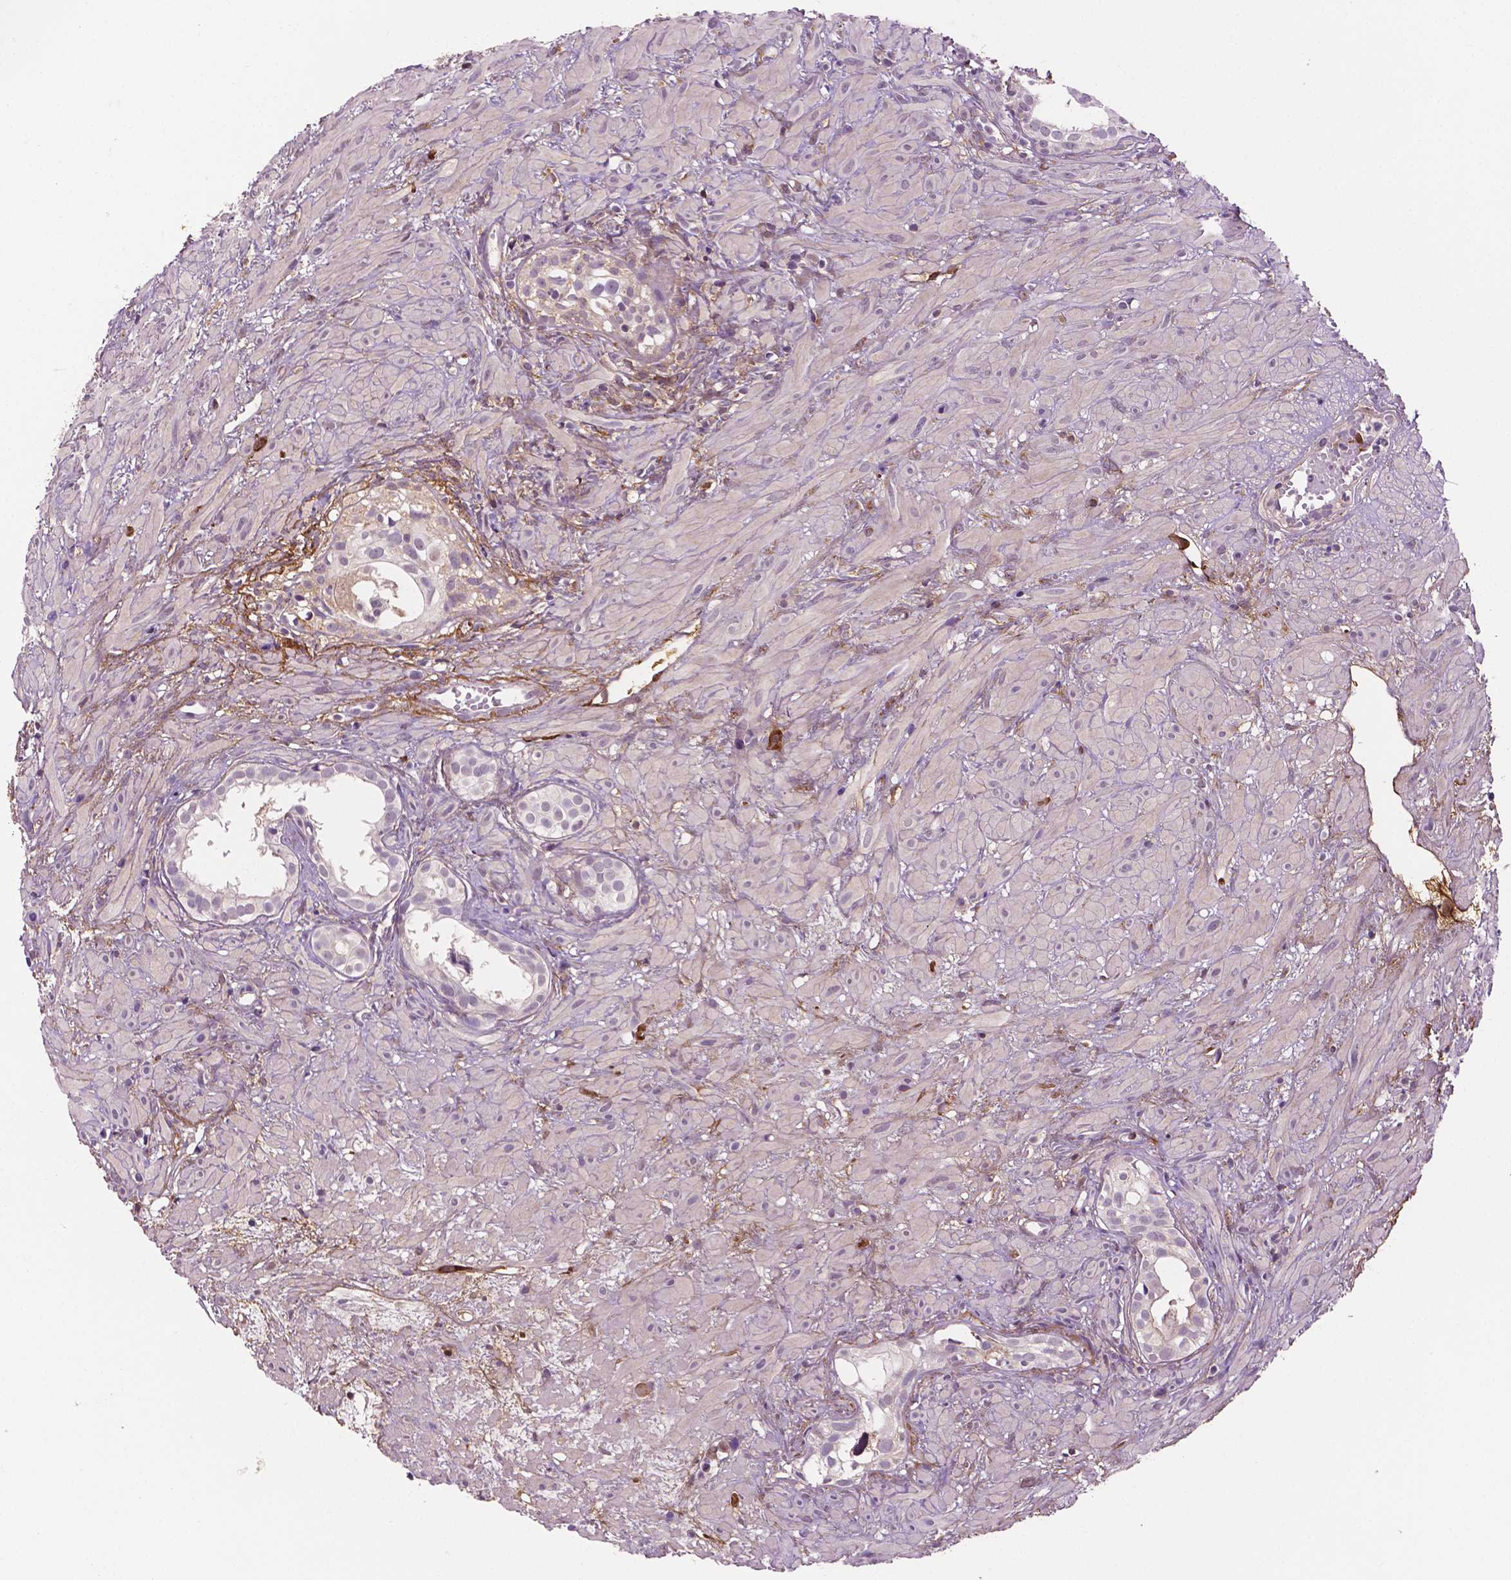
{"staining": {"intensity": "negative", "quantity": "none", "location": "none"}, "tissue": "prostate cancer", "cell_type": "Tumor cells", "image_type": "cancer", "snomed": [{"axis": "morphology", "description": "Adenocarcinoma, High grade"}, {"axis": "topography", "description": "Prostate"}], "caption": "An immunohistochemistry histopathology image of adenocarcinoma (high-grade) (prostate) is shown. There is no staining in tumor cells of adenocarcinoma (high-grade) (prostate).", "gene": "FBLN1", "patient": {"sex": "male", "age": 79}}